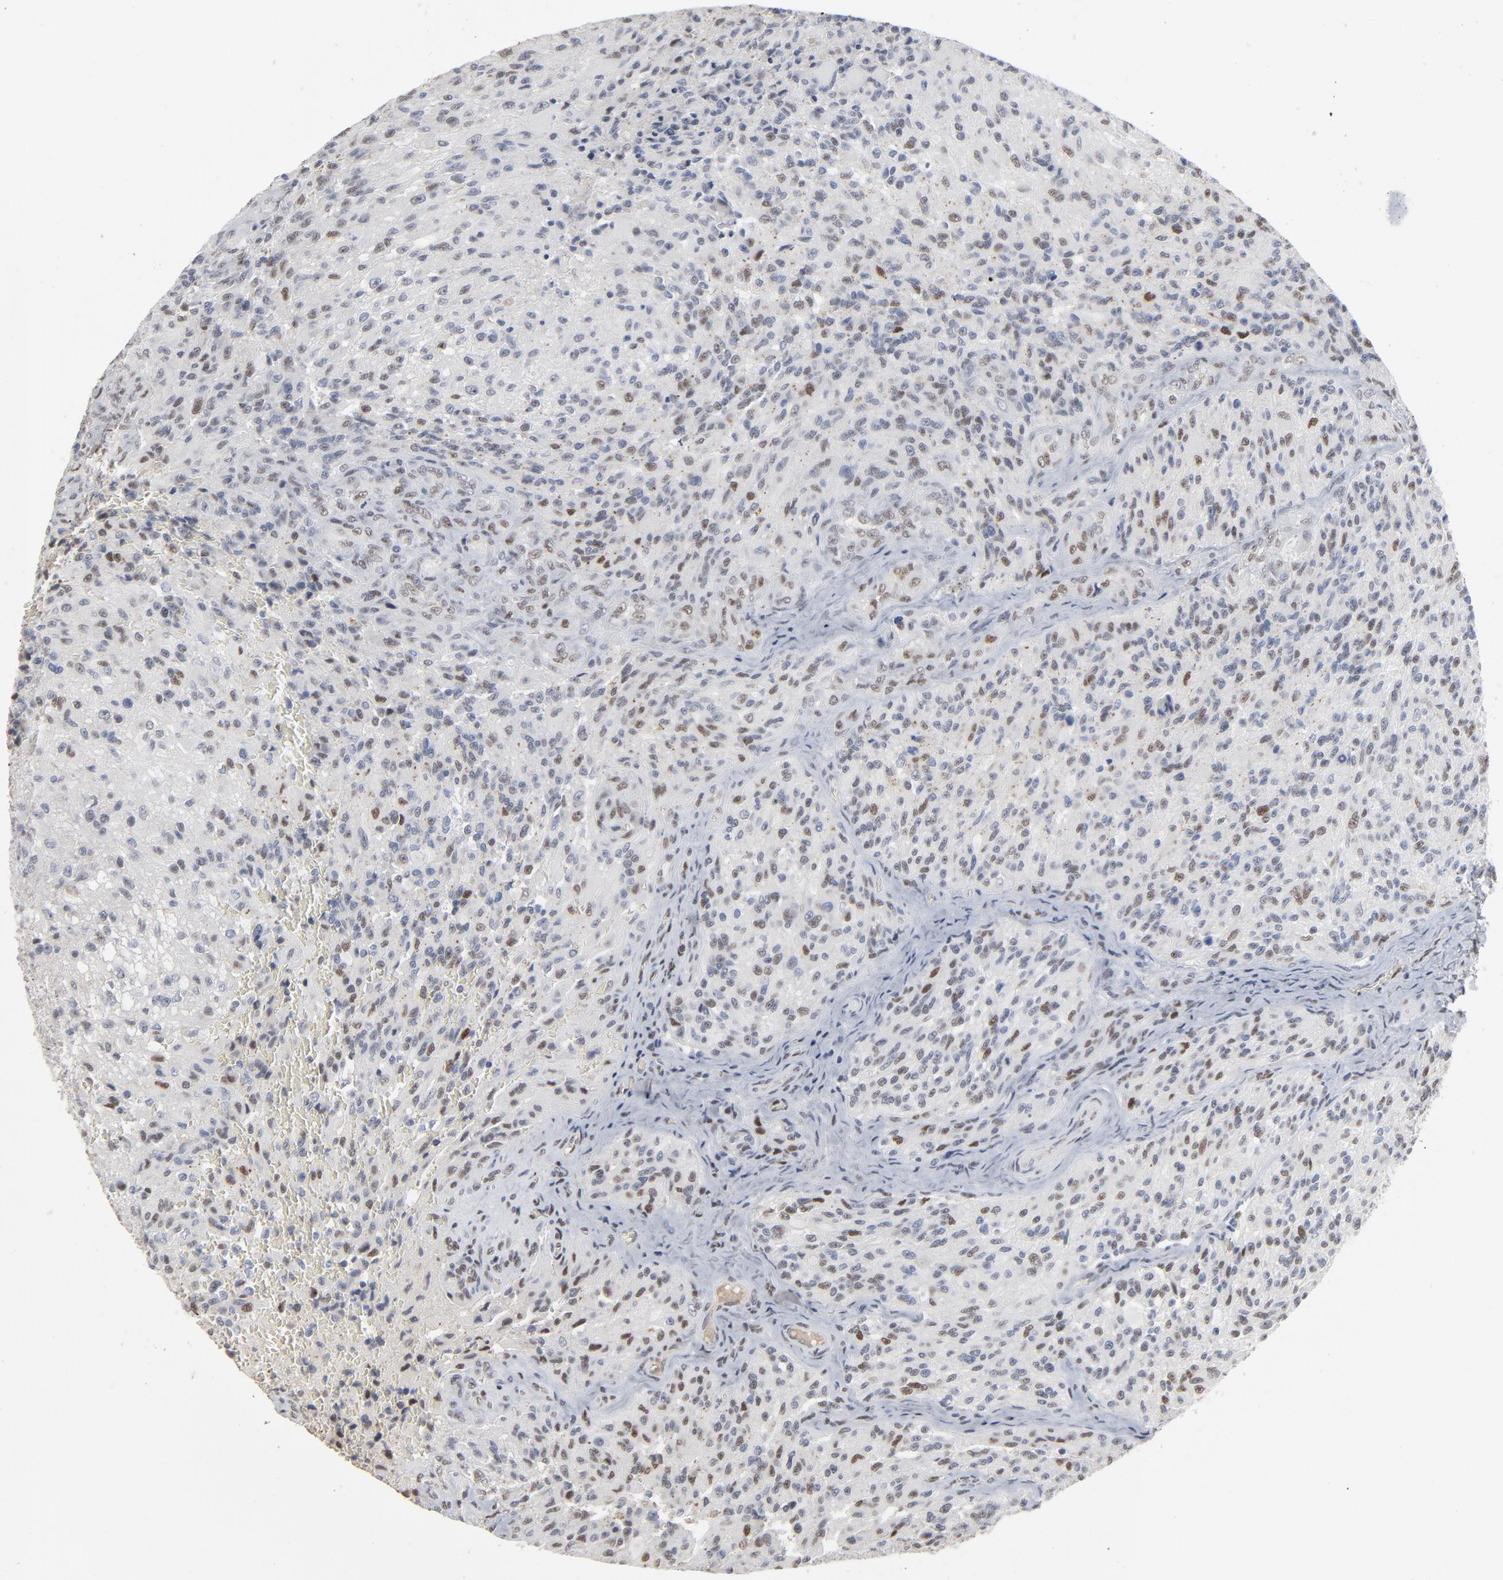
{"staining": {"intensity": "weak", "quantity": "<25%", "location": "nuclear"}, "tissue": "glioma", "cell_type": "Tumor cells", "image_type": "cancer", "snomed": [{"axis": "morphology", "description": "Normal tissue, NOS"}, {"axis": "morphology", "description": "Glioma, malignant, High grade"}, {"axis": "topography", "description": "Cerebral cortex"}], "caption": "Human glioma stained for a protein using immunohistochemistry (IHC) demonstrates no expression in tumor cells.", "gene": "ATF7", "patient": {"sex": "male", "age": 56}}